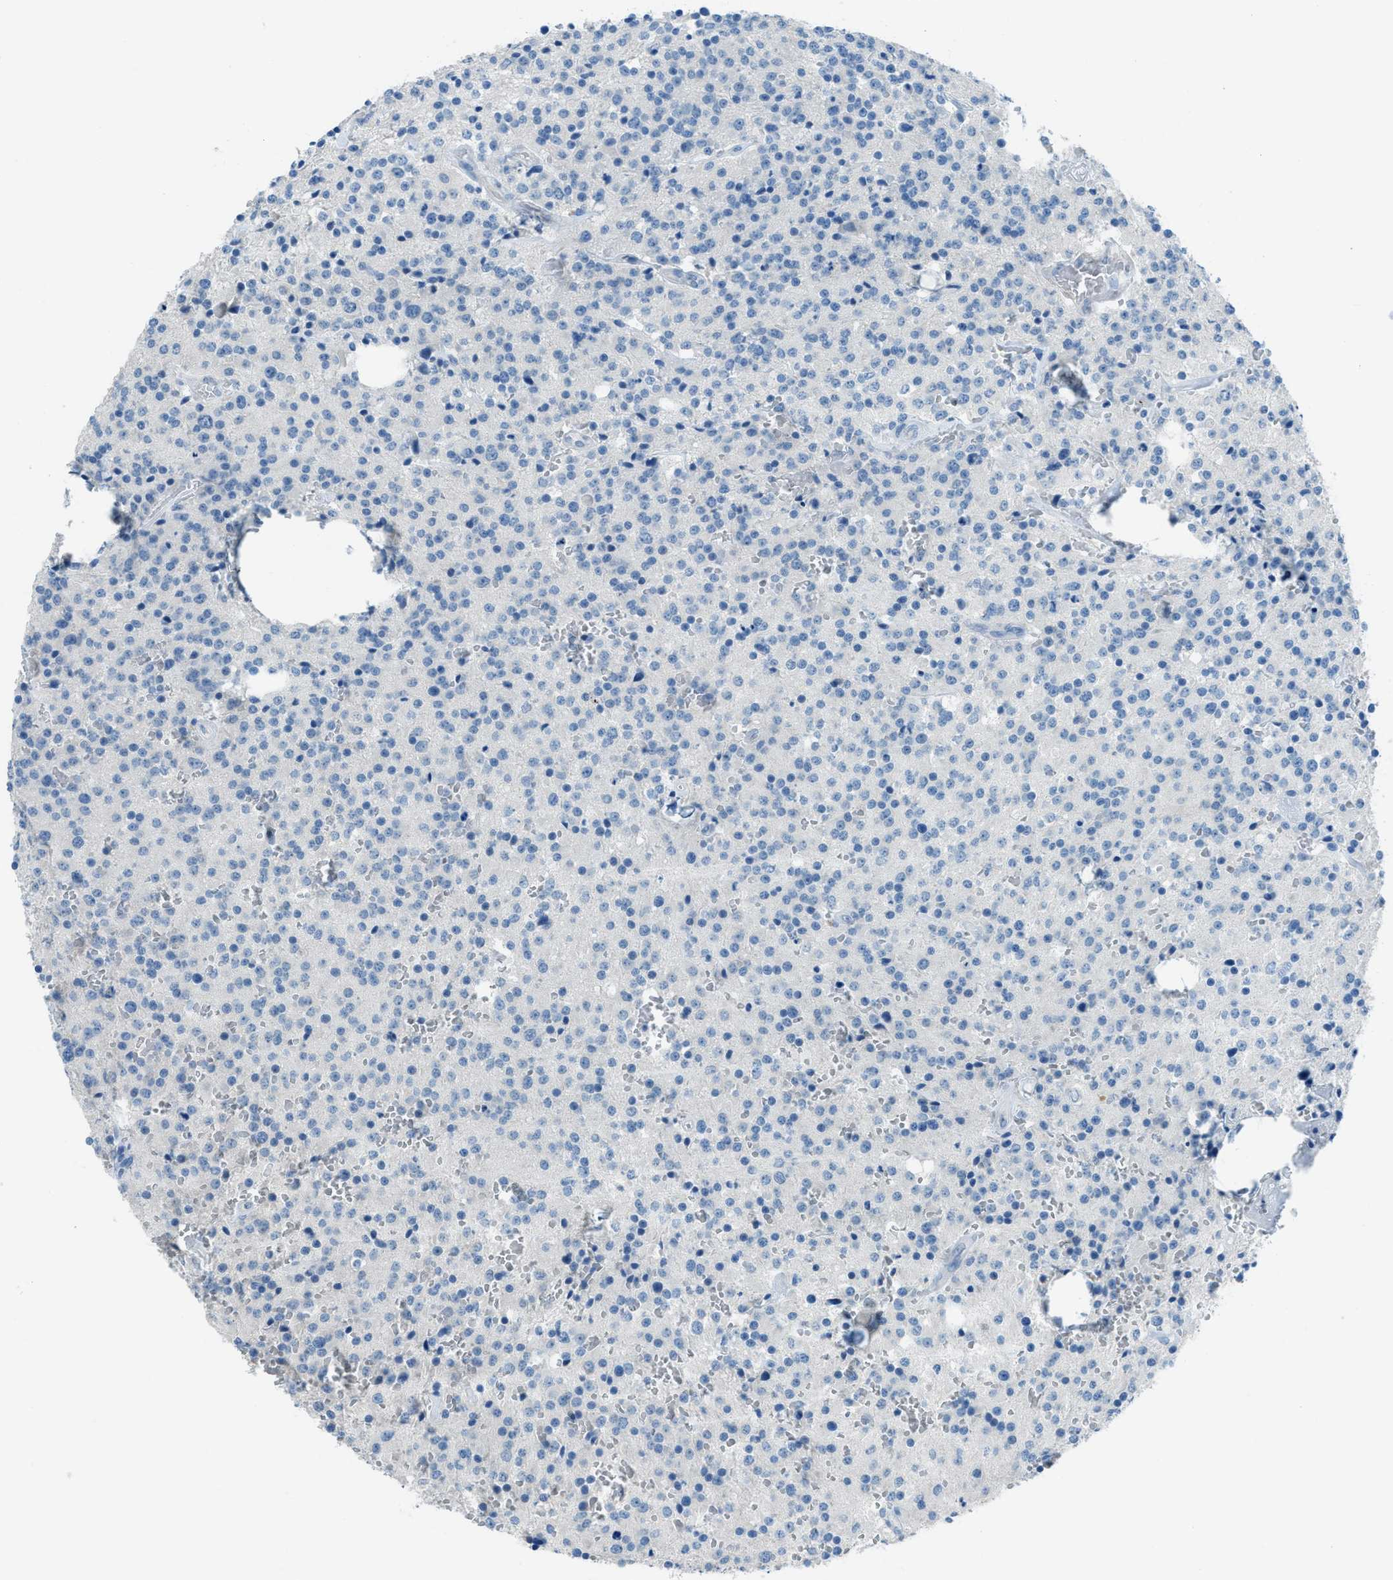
{"staining": {"intensity": "negative", "quantity": "none", "location": "none"}, "tissue": "glioma", "cell_type": "Tumor cells", "image_type": "cancer", "snomed": [{"axis": "morphology", "description": "Glioma, malignant, Low grade"}, {"axis": "topography", "description": "Brain"}], "caption": "Tumor cells show no significant positivity in low-grade glioma (malignant). Brightfield microscopy of IHC stained with DAB (brown) and hematoxylin (blue), captured at high magnification.", "gene": "ACAN", "patient": {"sex": "male", "age": 58}}